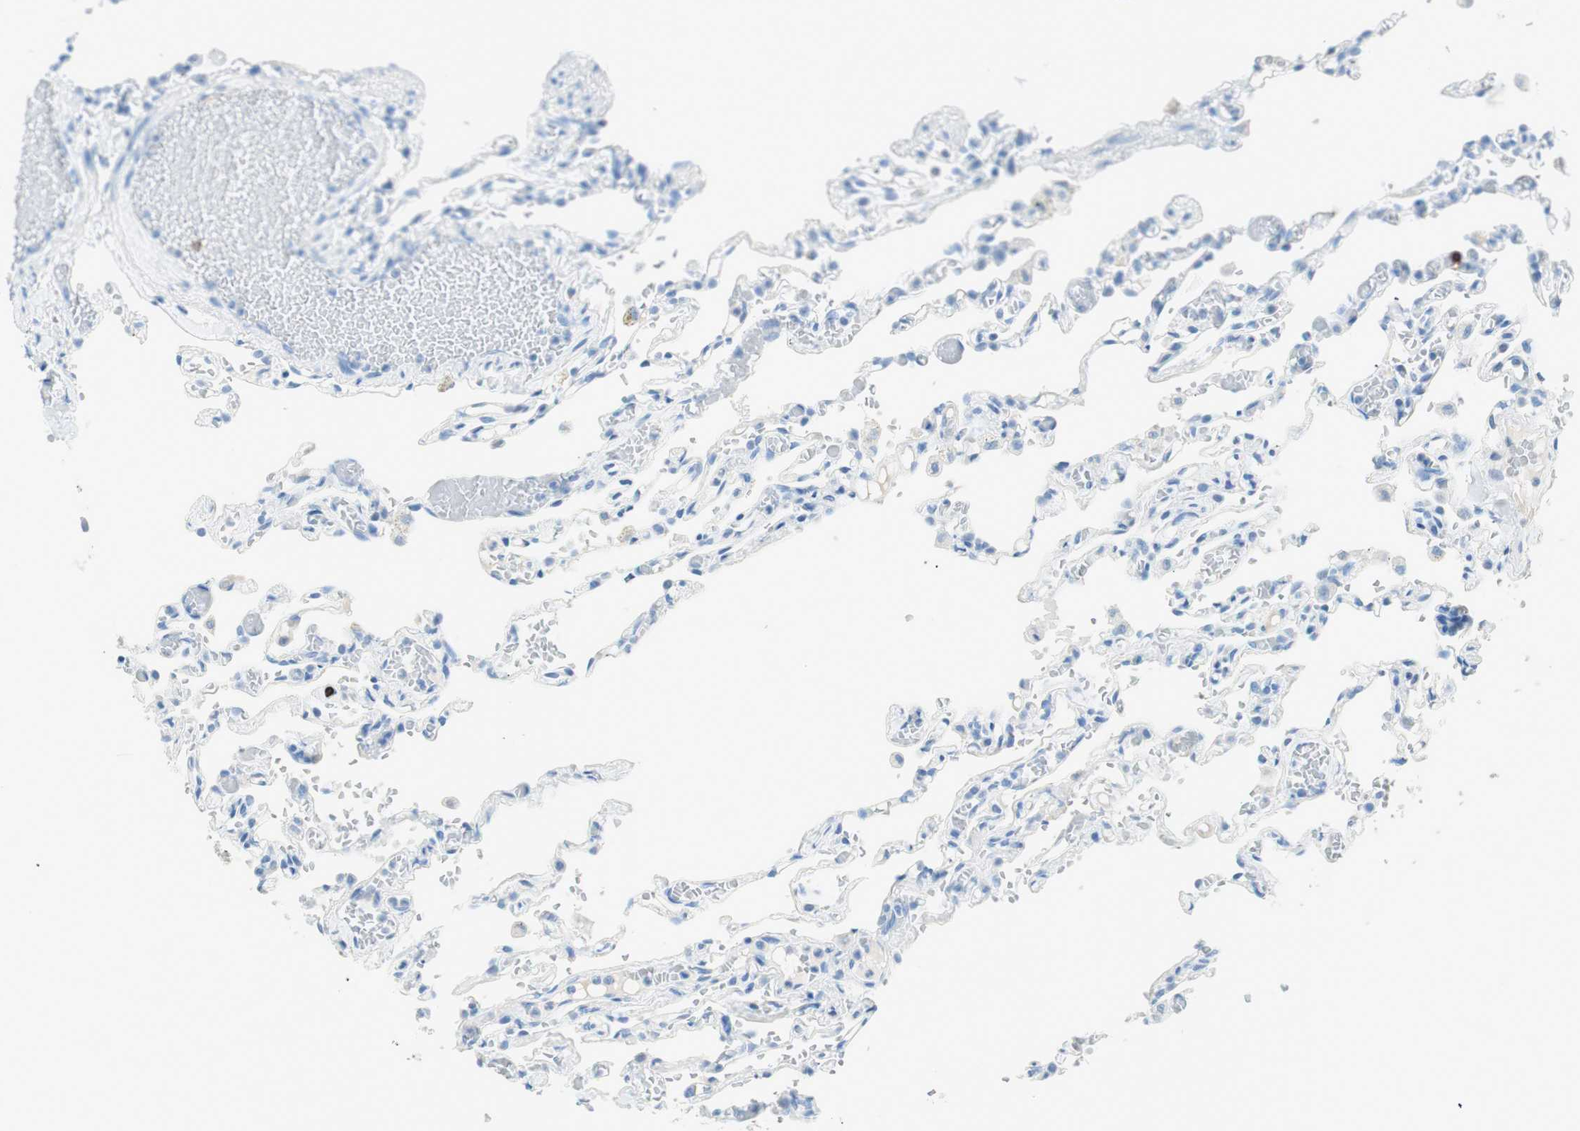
{"staining": {"intensity": "negative", "quantity": "none", "location": "none"}, "tissue": "lung", "cell_type": "Alveolar cells", "image_type": "normal", "snomed": [{"axis": "morphology", "description": "Normal tissue, NOS"}, {"axis": "topography", "description": "Lung"}], "caption": "High magnification brightfield microscopy of unremarkable lung stained with DAB (3,3'-diaminobenzidine) (brown) and counterstained with hematoxylin (blue): alveolar cells show no significant positivity.", "gene": "TNFRSF13C", "patient": {"sex": "male", "age": 21}}